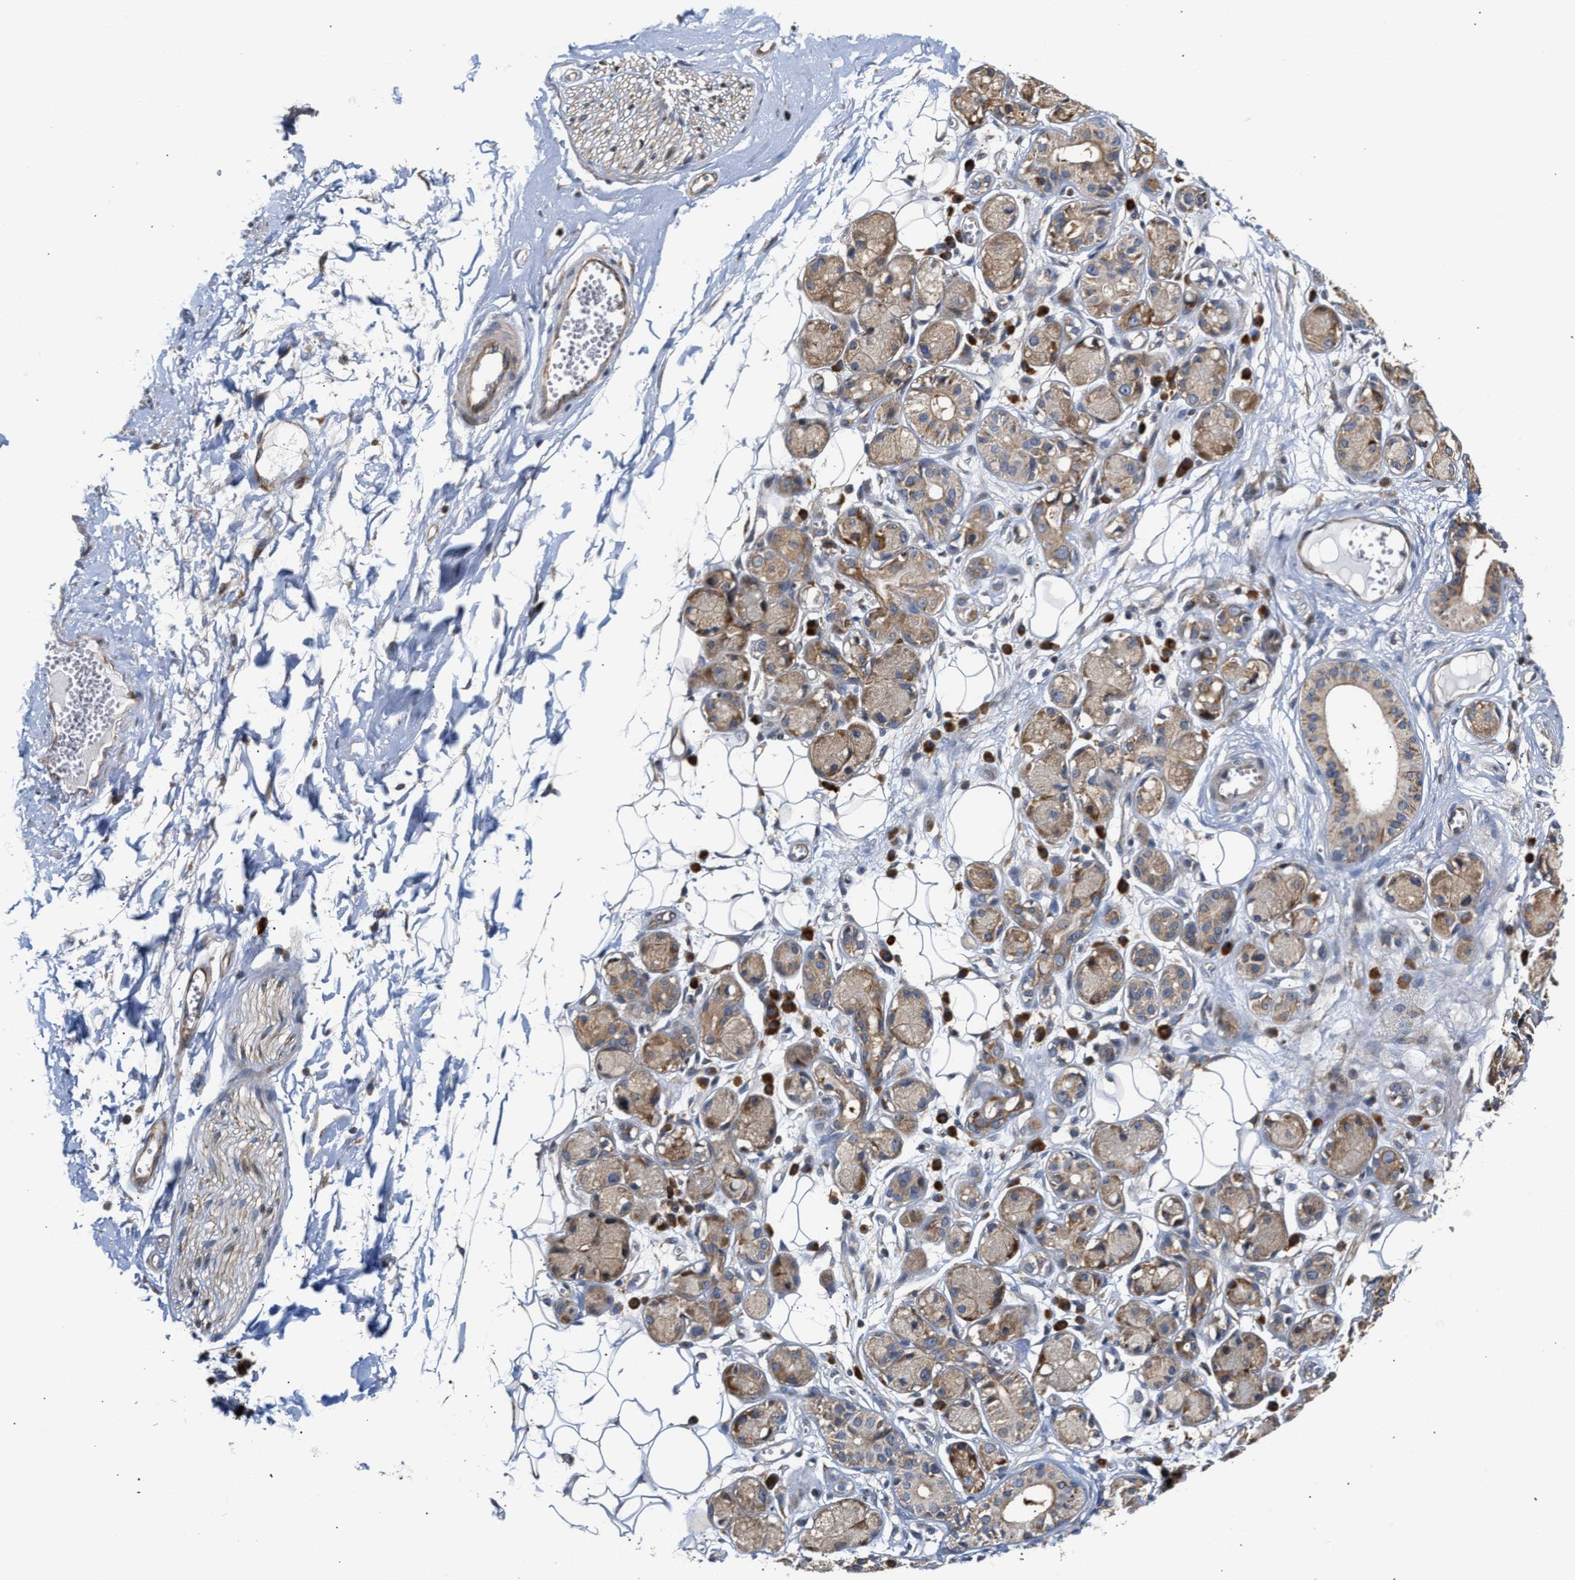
{"staining": {"intensity": "moderate", "quantity": ">75%", "location": "cytoplasmic/membranous"}, "tissue": "adipose tissue", "cell_type": "Adipocytes", "image_type": "normal", "snomed": [{"axis": "morphology", "description": "Normal tissue, NOS"}, {"axis": "morphology", "description": "Inflammation, NOS"}, {"axis": "topography", "description": "Salivary gland"}, {"axis": "topography", "description": "Peripheral nerve tissue"}], "caption": "Immunohistochemical staining of unremarkable human adipose tissue demonstrates moderate cytoplasmic/membranous protein positivity in about >75% of adipocytes.", "gene": "CLIP2", "patient": {"sex": "female", "age": 75}}